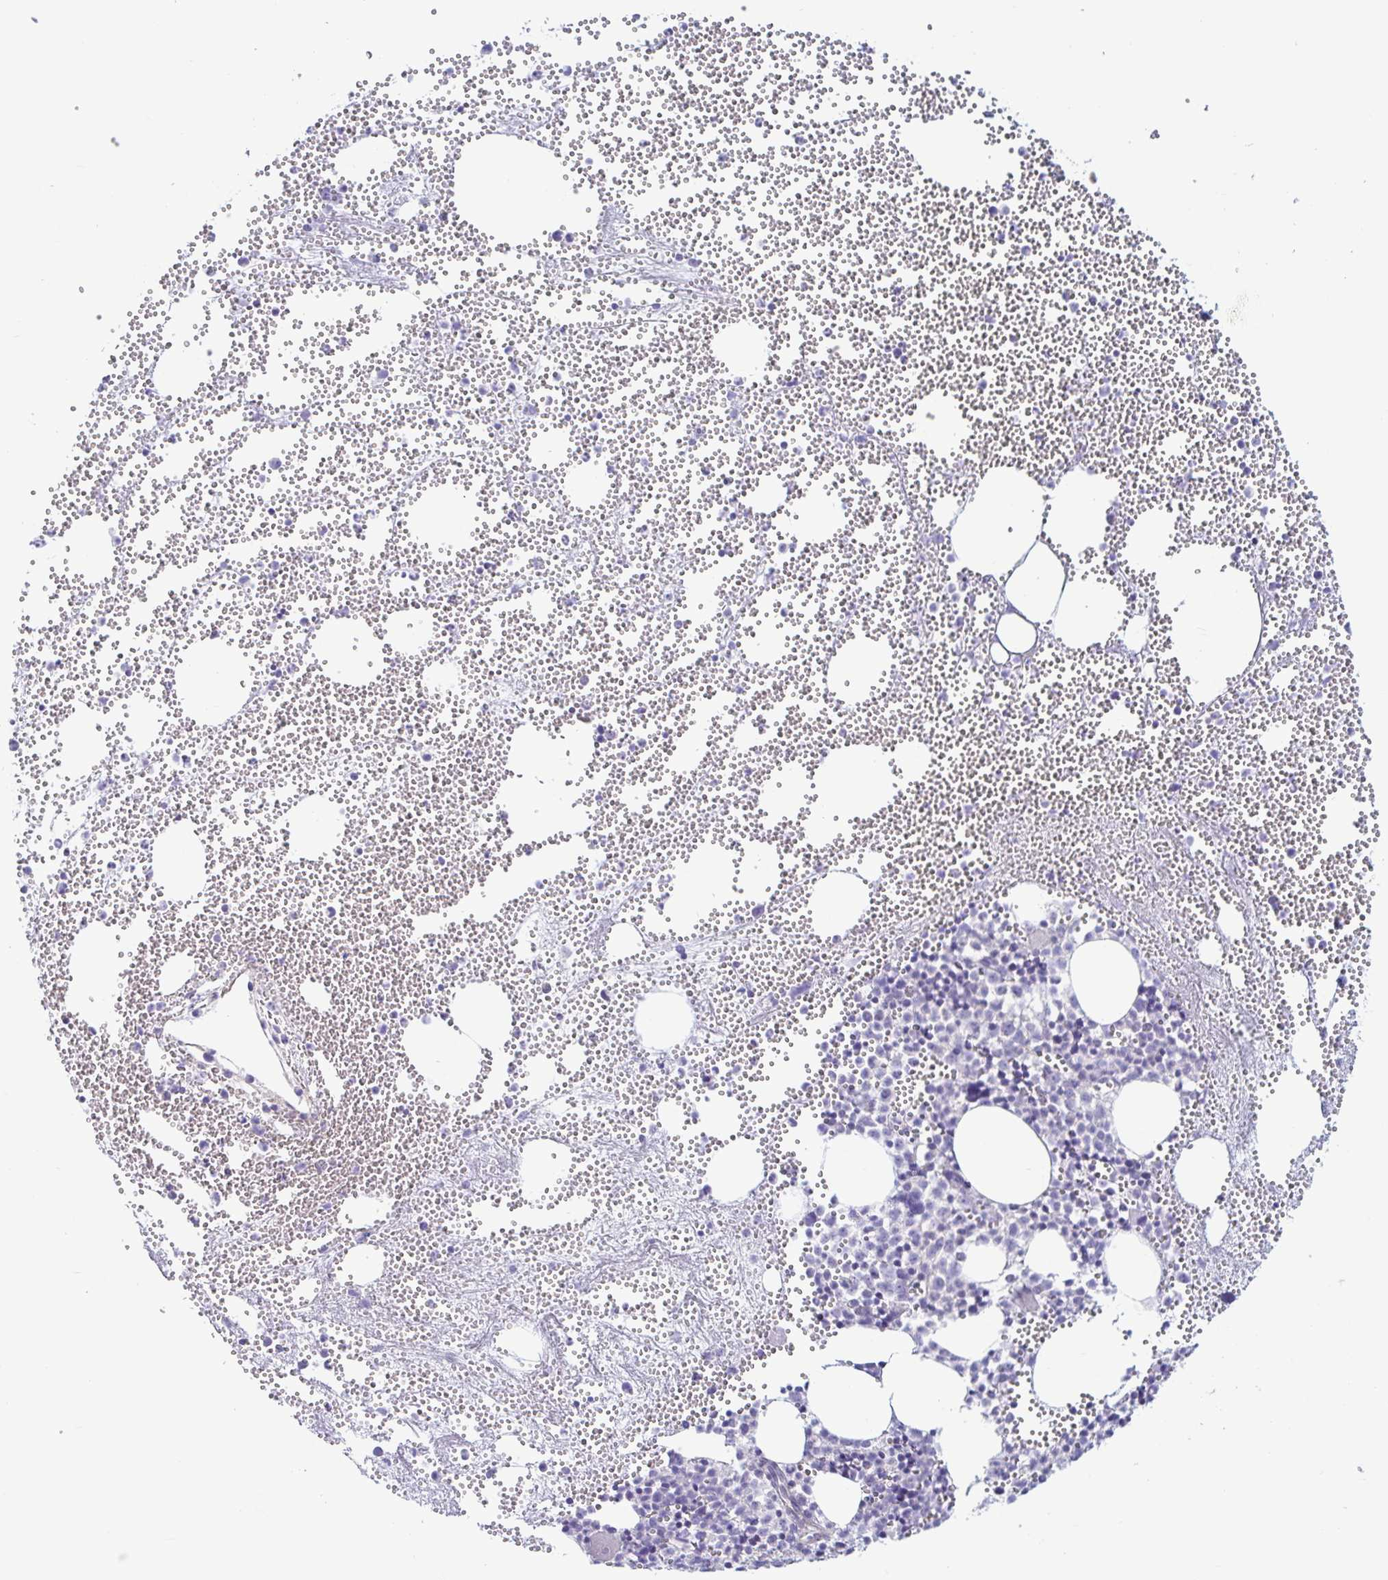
{"staining": {"intensity": "negative", "quantity": "none", "location": "none"}, "tissue": "bone marrow", "cell_type": "Hematopoietic cells", "image_type": "normal", "snomed": [{"axis": "morphology", "description": "Normal tissue, NOS"}, {"axis": "topography", "description": "Bone marrow"}], "caption": "Hematopoietic cells show no significant protein staining in unremarkable bone marrow. (Brightfield microscopy of DAB immunohistochemistry at high magnification).", "gene": "TNNI2", "patient": {"sex": "female", "age": 57}}